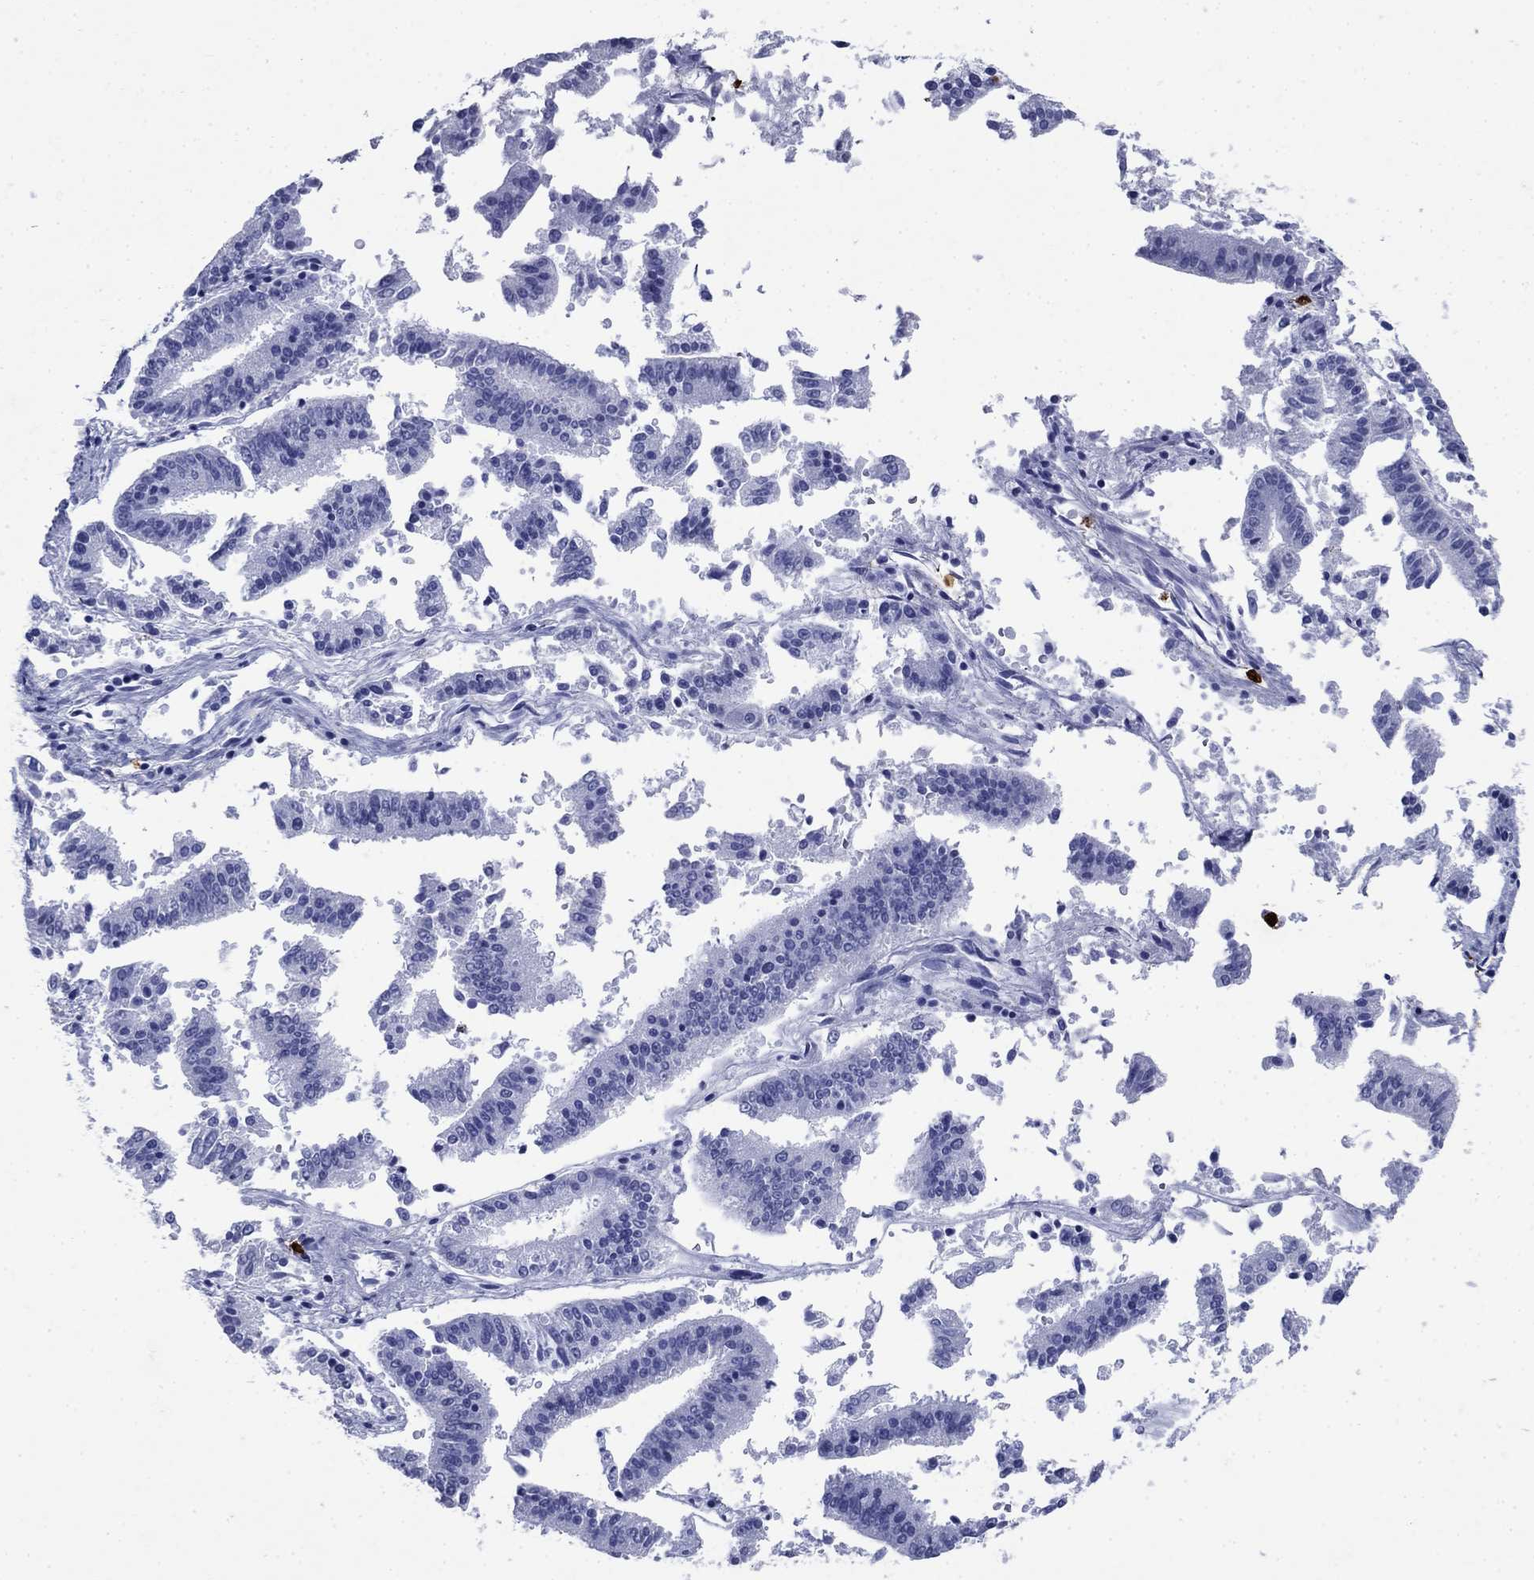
{"staining": {"intensity": "negative", "quantity": "none", "location": "none"}, "tissue": "endometrial cancer", "cell_type": "Tumor cells", "image_type": "cancer", "snomed": [{"axis": "morphology", "description": "Adenocarcinoma, NOS"}, {"axis": "topography", "description": "Endometrium"}], "caption": "IHC of endometrial cancer reveals no positivity in tumor cells. (DAB (3,3'-diaminobenzidine) immunohistochemistry visualized using brightfield microscopy, high magnification).", "gene": "AZU1", "patient": {"sex": "female", "age": 66}}